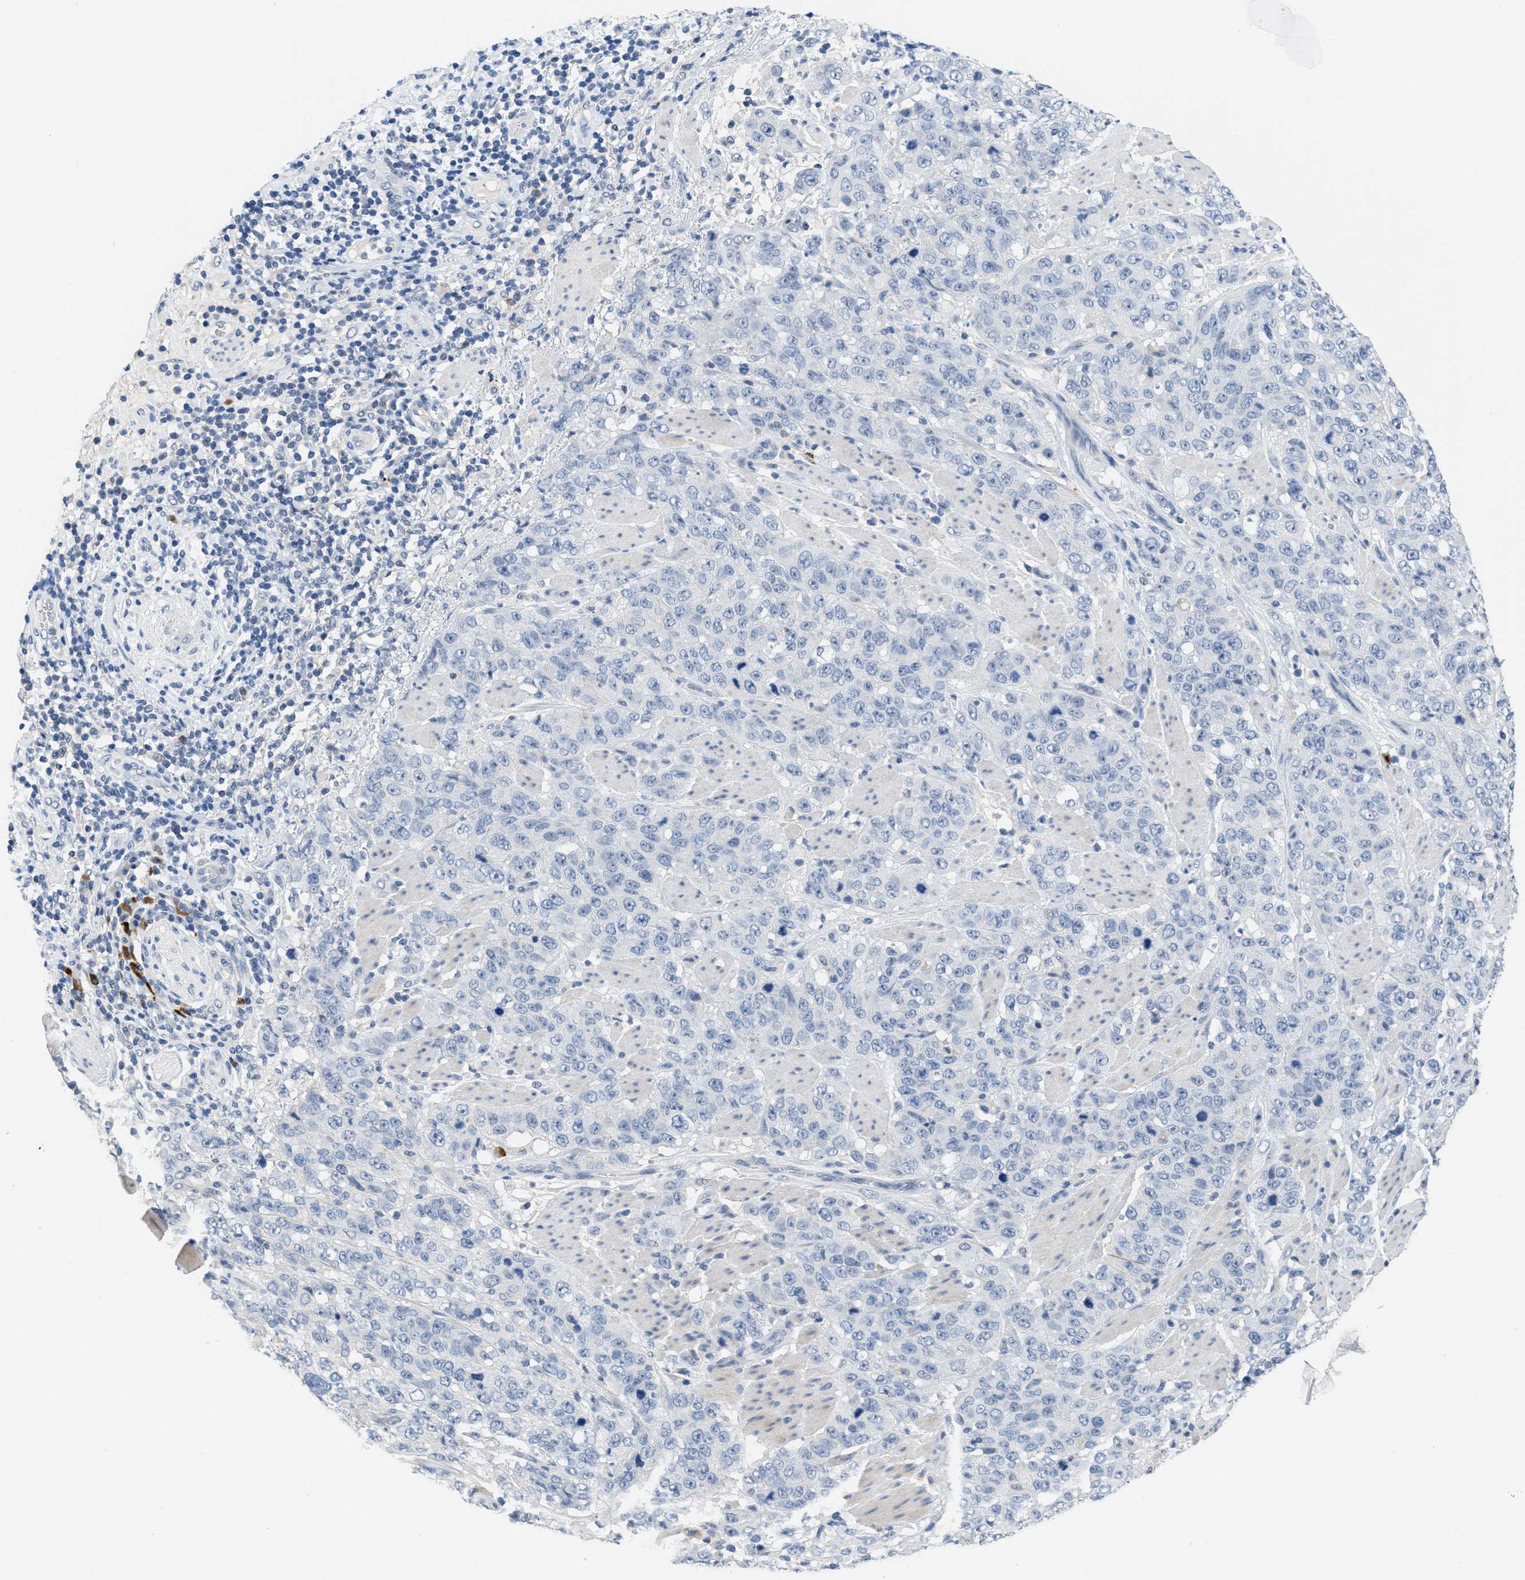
{"staining": {"intensity": "negative", "quantity": "none", "location": "none"}, "tissue": "stomach cancer", "cell_type": "Tumor cells", "image_type": "cancer", "snomed": [{"axis": "morphology", "description": "Adenocarcinoma, NOS"}, {"axis": "topography", "description": "Stomach"}], "caption": "This is a photomicrograph of immunohistochemistry (IHC) staining of stomach cancer (adenocarcinoma), which shows no positivity in tumor cells. (Brightfield microscopy of DAB immunohistochemistry at high magnification).", "gene": "OR9K2", "patient": {"sex": "male", "age": 48}}